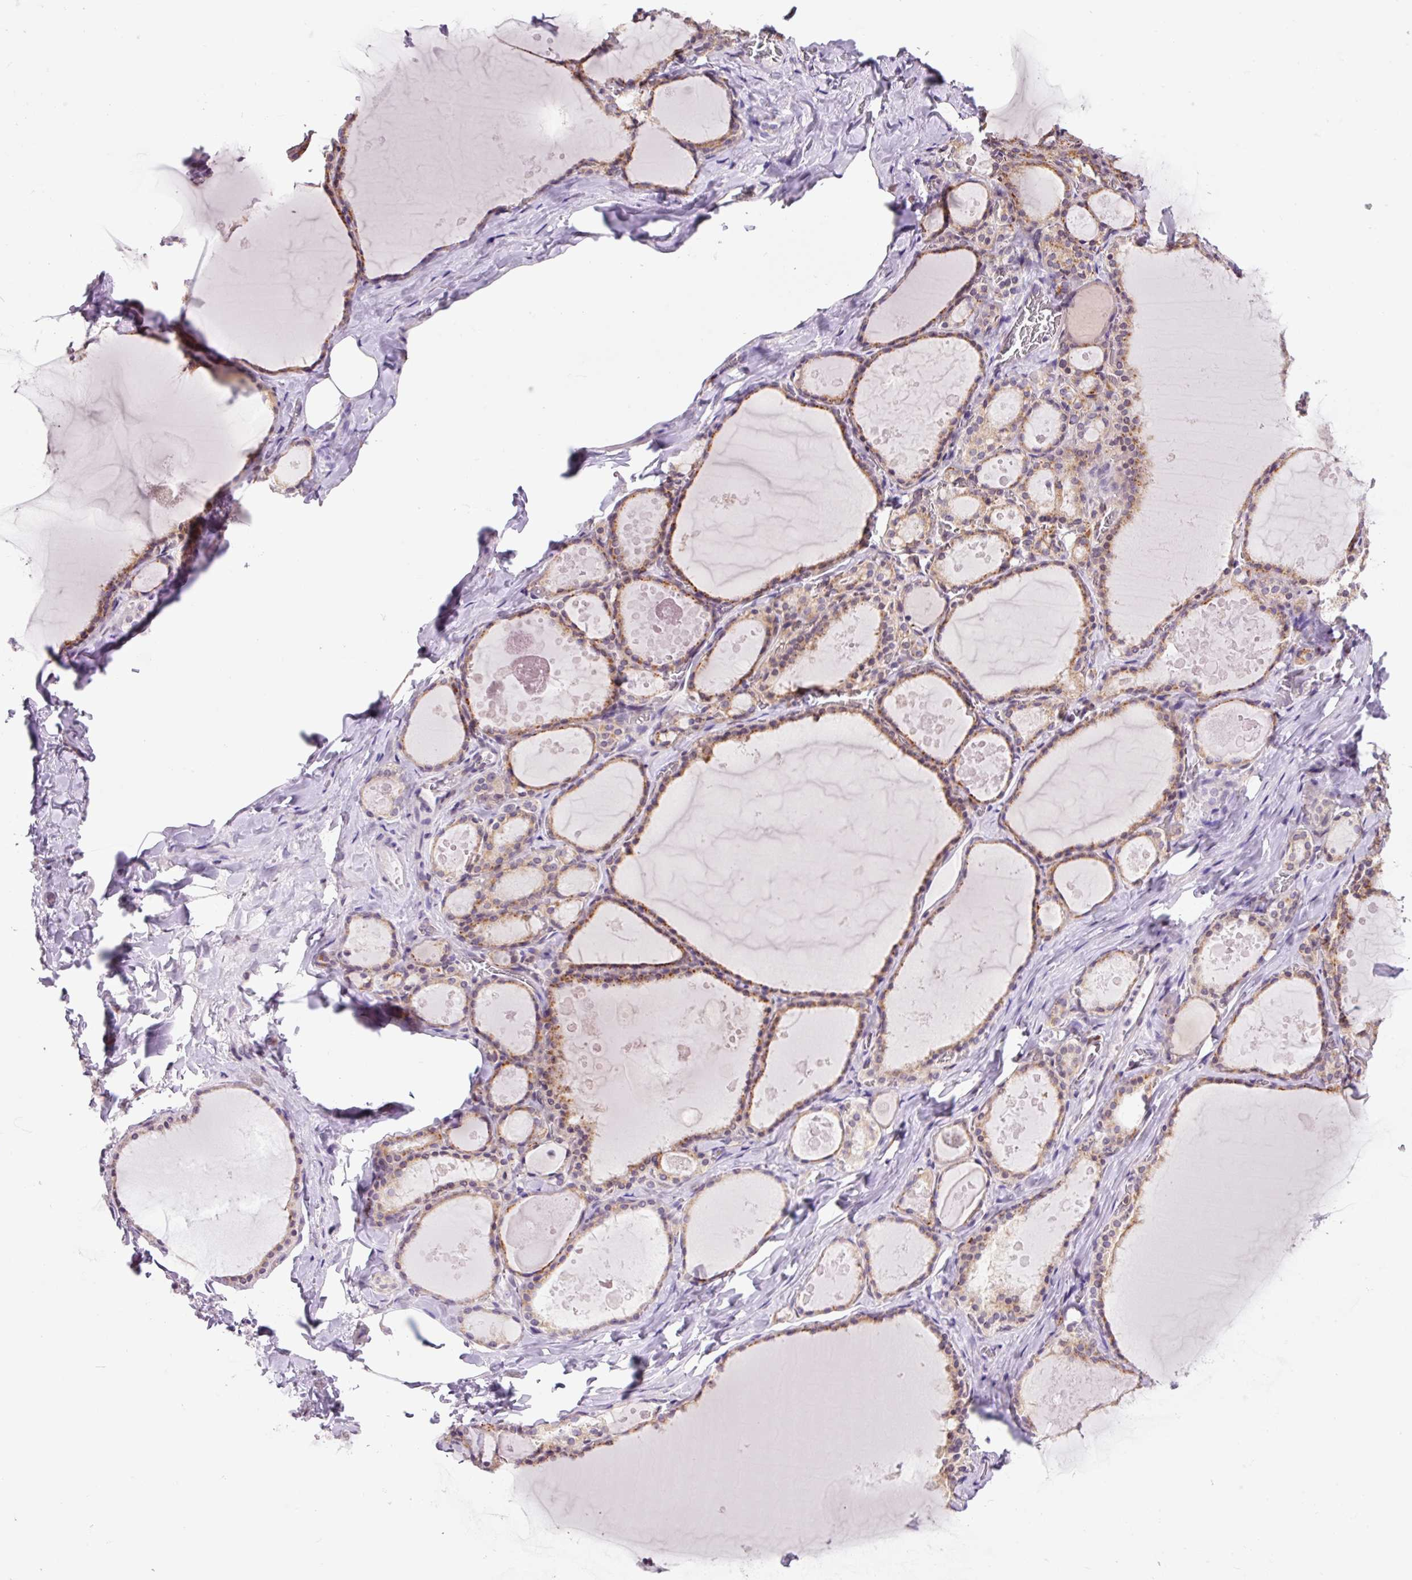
{"staining": {"intensity": "moderate", "quantity": ">75%", "location": "cytoplasmic/membranous"}, "tissue": "thyroid gland", "cell_type": "Glandular cells", "image_type": "normal", "snomed": [{"axis": "morphology", "description": "Normal tissue, NOS"}, {"axis": "topography", "description": "Thyroid gland"}], "caption": "DAB (3,3'-diaminobenzidine) immunohistochemical staining of unremarkable human thyroid gland demonstrates moderate cytoplasmic/membranous protein staining in about >75% of glandular cells.", "gene": "RPL41", "patient": {"sex": "male", "age": 56}}